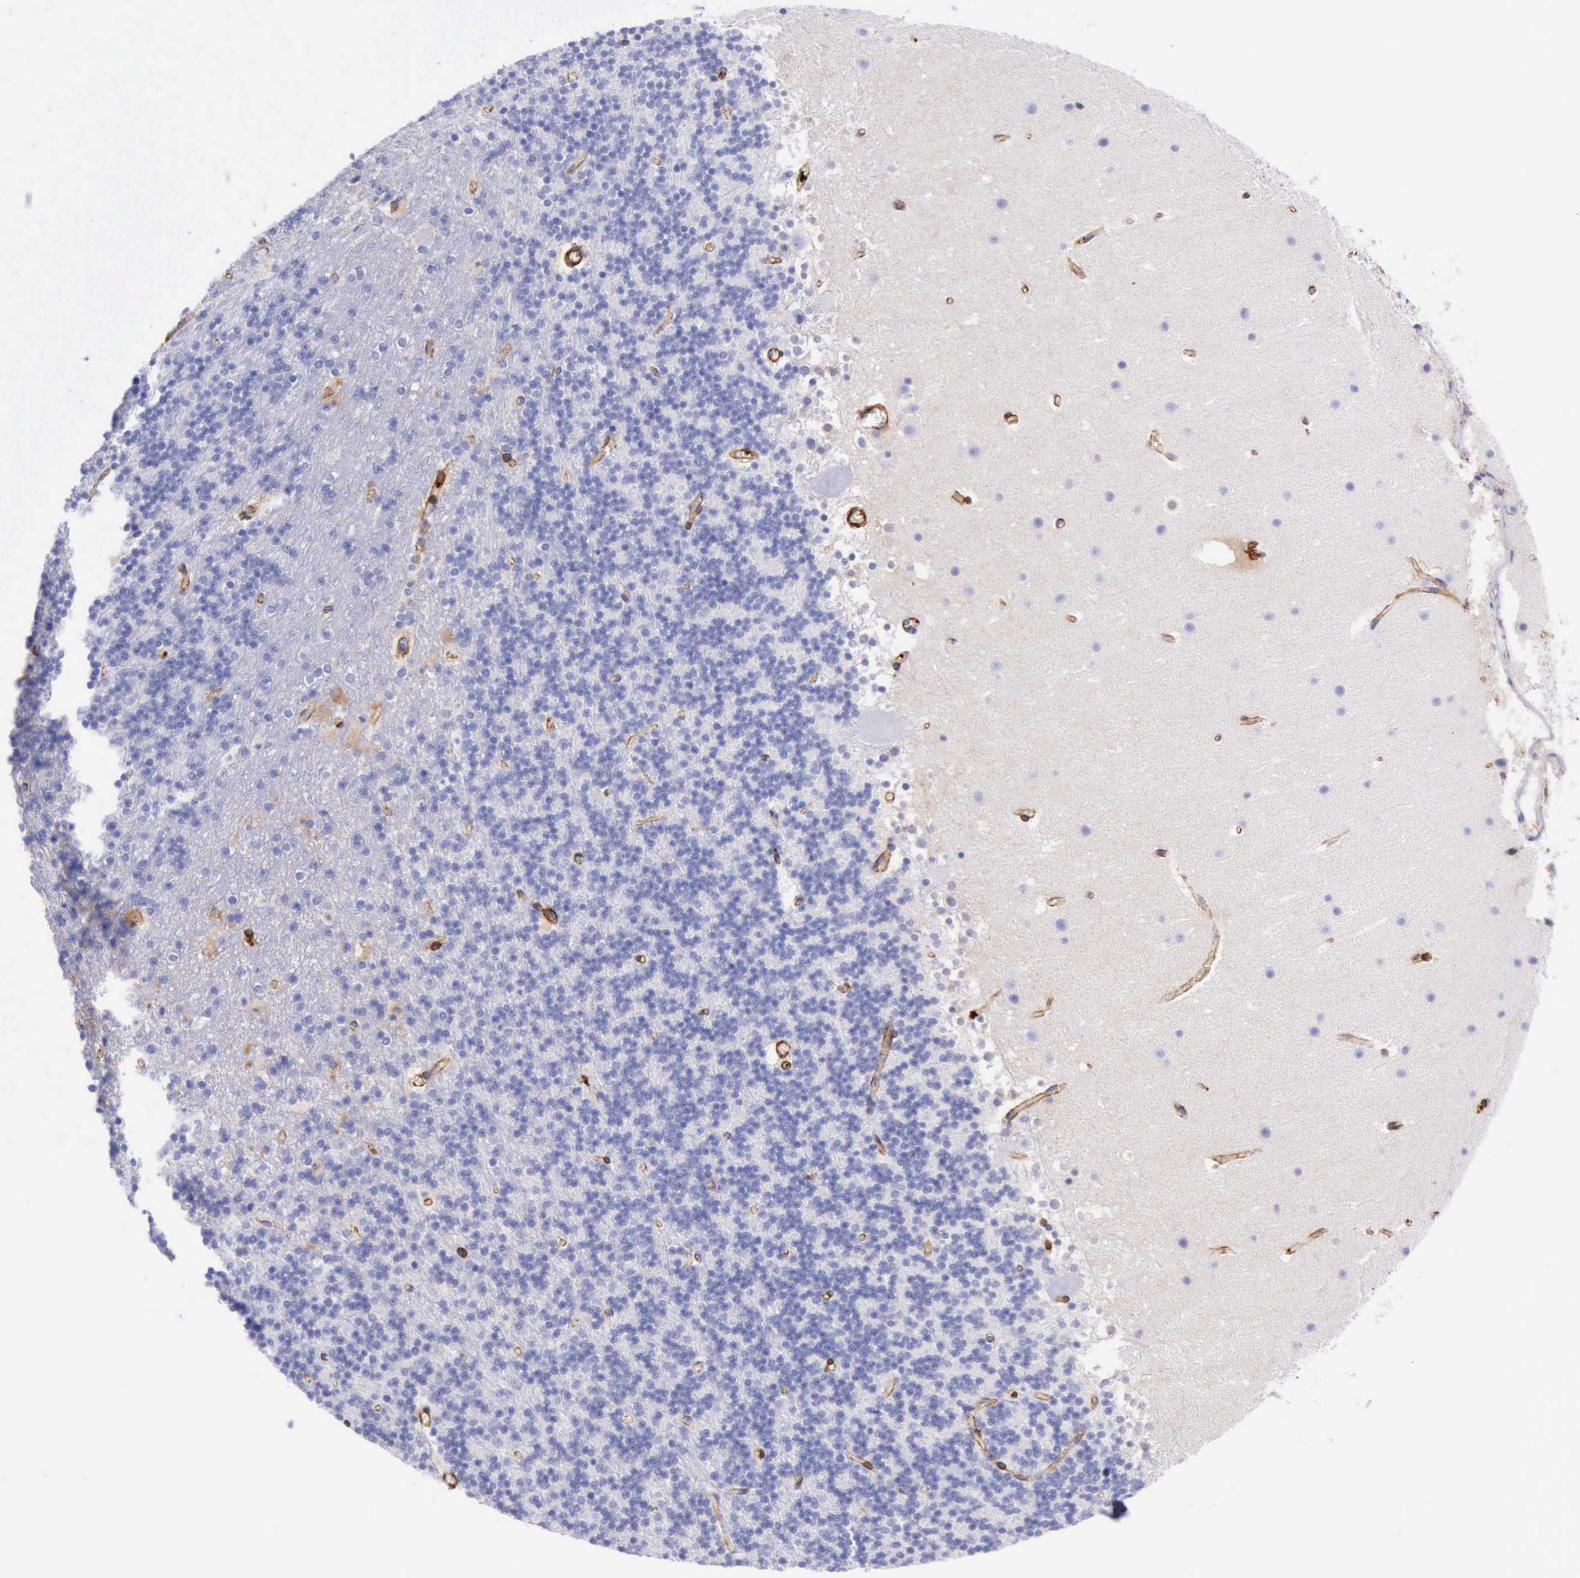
{"staining": {"intensity": "negative", "quantity": "none", "location": "none"}, "tissue": "cerebellum", "cell_type": "Cells in granular layer", "image_type": "normal", "snomed": [{"axis": "morphology", "description": "Normal tissue, NOS"}, {"axis": "topography", "description": "Cerebellum"}], "caption": "Protein analysis of benign cerebellum displays no significant expression in cells in granular layer.", "gene": "FLNA", "patient": {"sex": "male", "age": 45}}